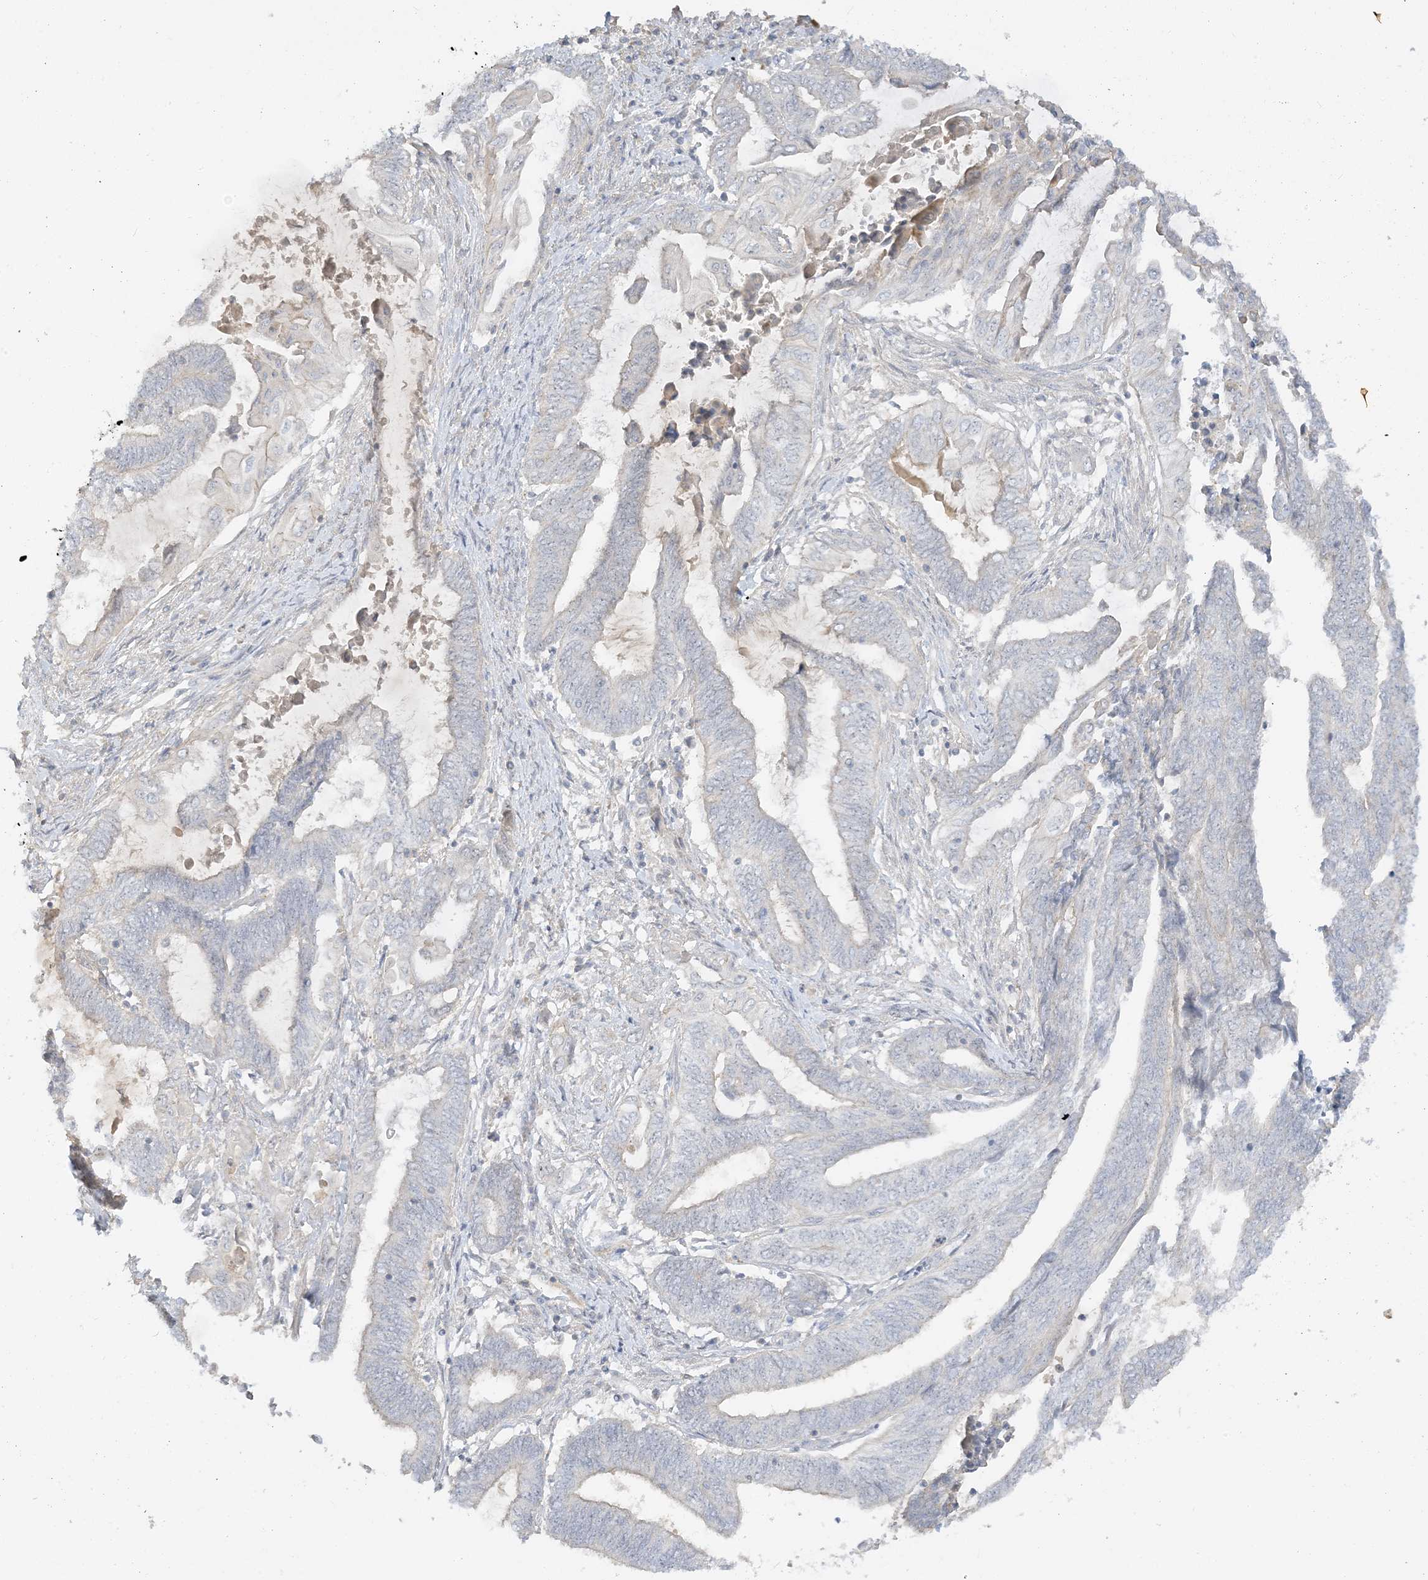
{"staining": {"intensity": "negative", "quantity": "none", "location": "none"}, "tissue": "endometrial cancer", "cell_type": "Tumor cells", "image_type": "cancer", "snomed": [{"axis": "morphology", "description": "Adenocarcinoma, NOS"}, {"axis": "topography", "description": "Uterus"}, {"axis": "topography", "description": "Endometrium"}], "caption": "A high-resolution image shows immunohistochemistry staining of endometrial adenocarcinoma, which demonstrates no significant expression in tumor cells. (IHC, brightfield microscopy, high magnification).", "gene": "ETAA1", "patient": {"sex": "female", "age": 70}}